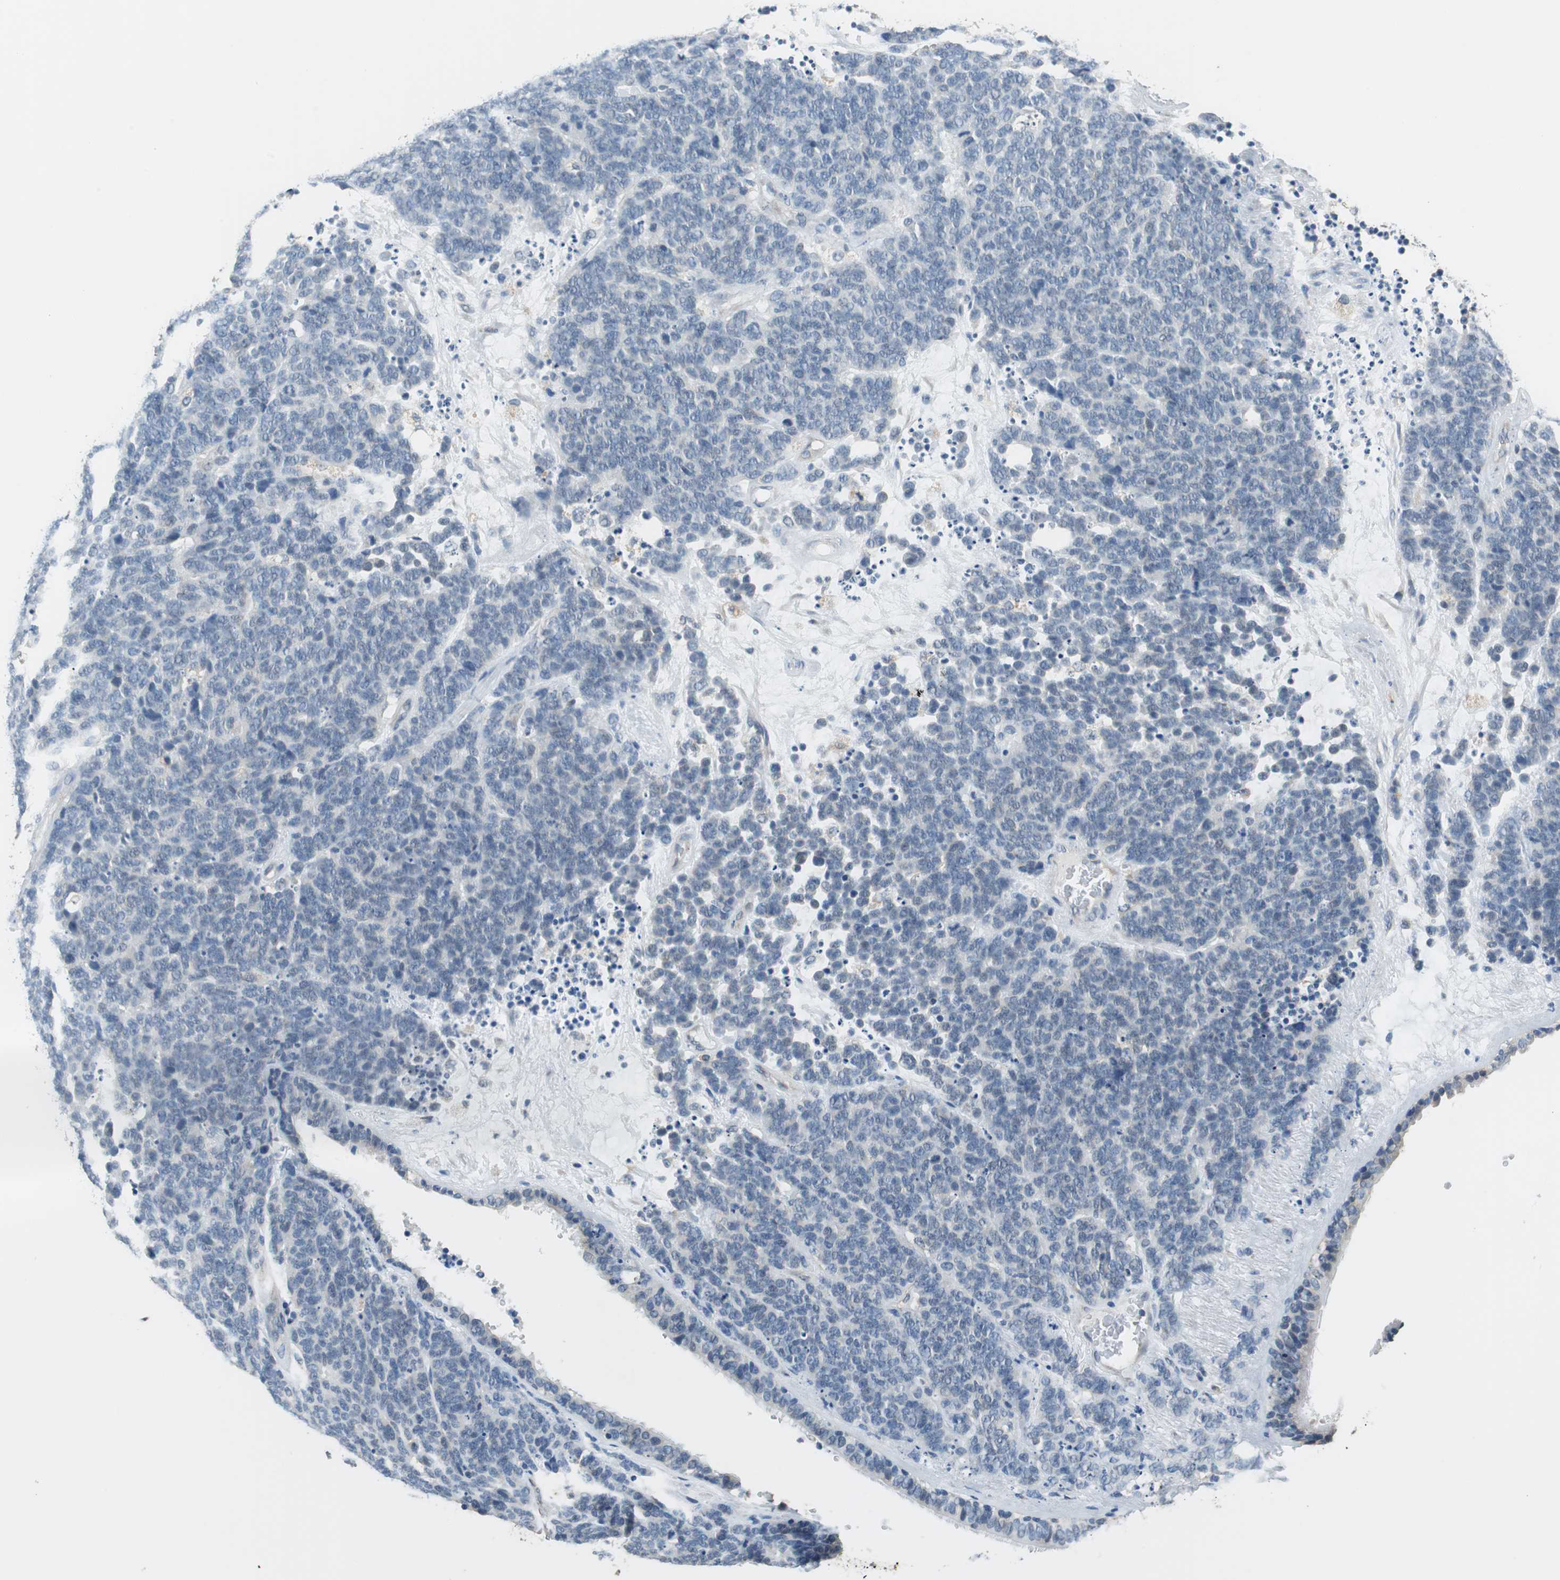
{"staining": {"intensity": "negative", "quantity": "none", "location": "none"}, "tissue": "lung cancer", "cell_type": "Tumor cells", "image_type": "cancer", "snomed": [{"axis": "morphology", "description": "Neoplasm, malignant, NOS"}, {"axis": "topography", "description": "Lung"}], "caption": "Lung malignant neoplasm was stained to show a protein in brown. There is no significant expression in tumor cells. (DAB (3,3'-diaminobenzidine) immunohistochemistry visualized using brightfield microscopy, high magnification).", "gene": "ALDH4A1", "patient": {"sex": "female", "age": 58}}